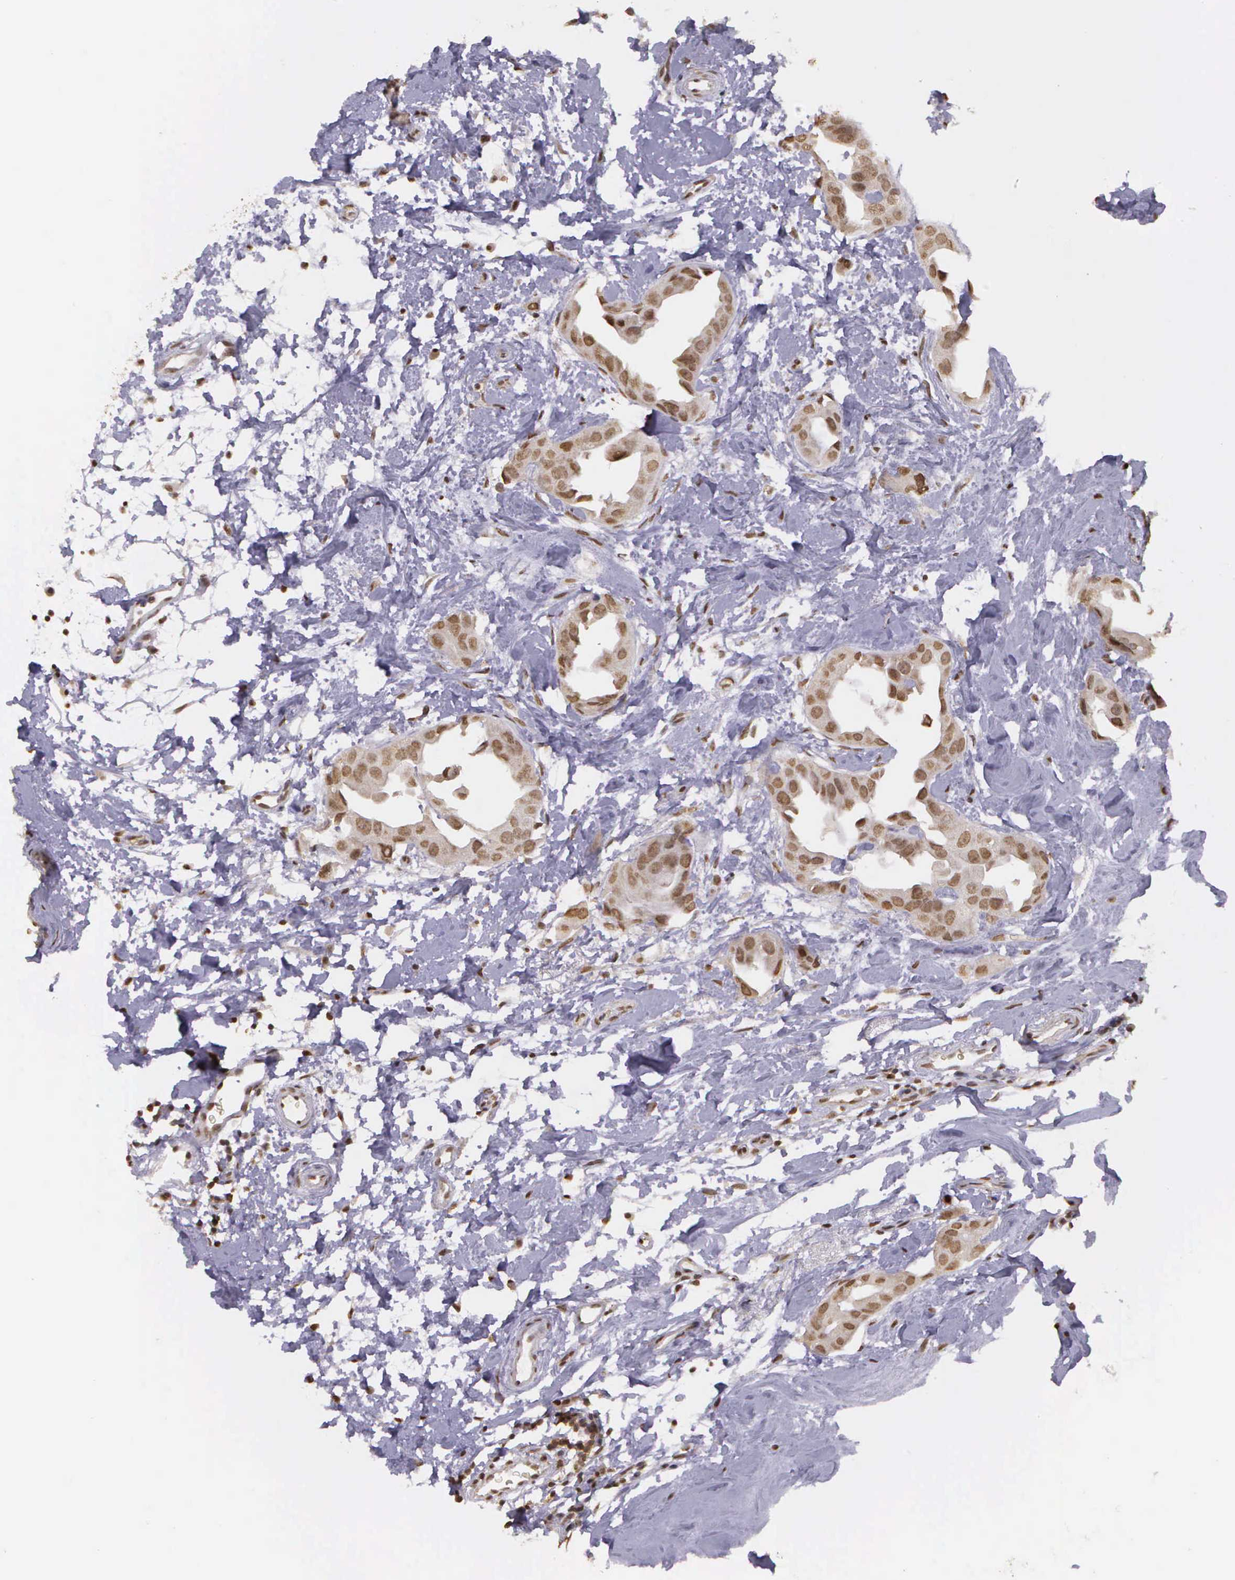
{"staining": {"intensity": "weak", "quantity": ">75%", "location": "nuclear"}, "tissue": "breast cancer", "cell_type": "Tumor cells", "image_type": "cancer", "snomed": [{"axis": "morphology", "description": "Duct carcinoma"}, {"axis": "topography", "description": "Breast"}], "caption": "A high-resolution image shows immunohistochemistry (IHC) staining of invasive ductal carcinoma (breast), which demonstrates weak nuclear expression in about >75% of tumor cells.", "gene": "ARMCX5", "patient": {"sex": "female", "age": 40}}